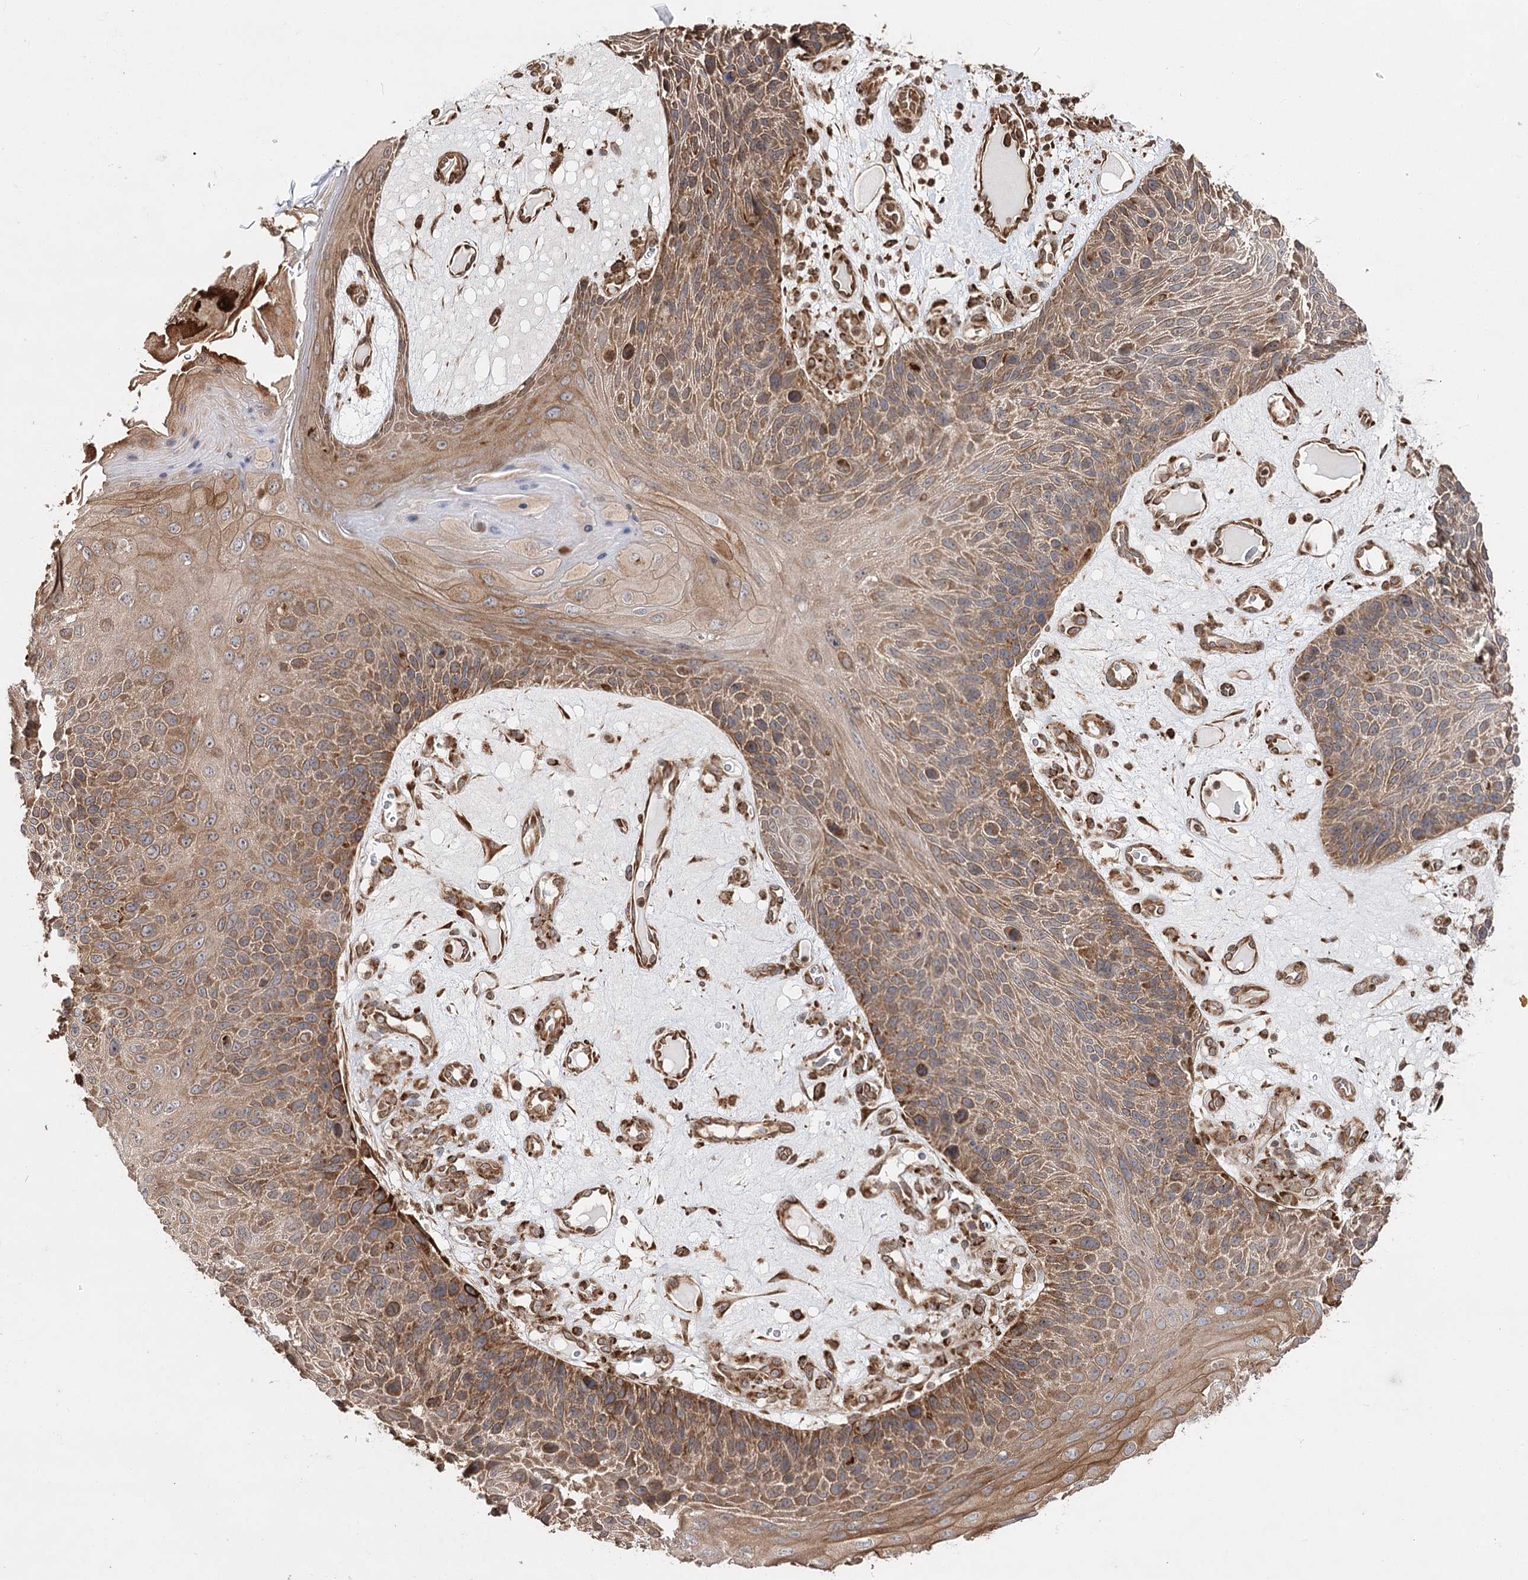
{"staining": {"intensity": "moderate", "quantity": ">75%", "location": "cytoplasmic/membranous"}, "tissue": "skin cancer", "cell_type": "Tumor cells", "image_type": "cancer", "snomed": [{"axis": "morphology", "description": "Squamous cell carcinoma, NOS"}, {"axis": "topography", "description": "Skin"}], "caption": "A micrograph of human squamous cell carcinoma (skin) stained for a protein shows moderate cytoplasmic/membranous brown staining in tumor cells. (brown staining indicates protein expression, while blue staining denotes nuclei).", "gene": "DNAJB14", "patient": {"sex": "female", "age": 88}}